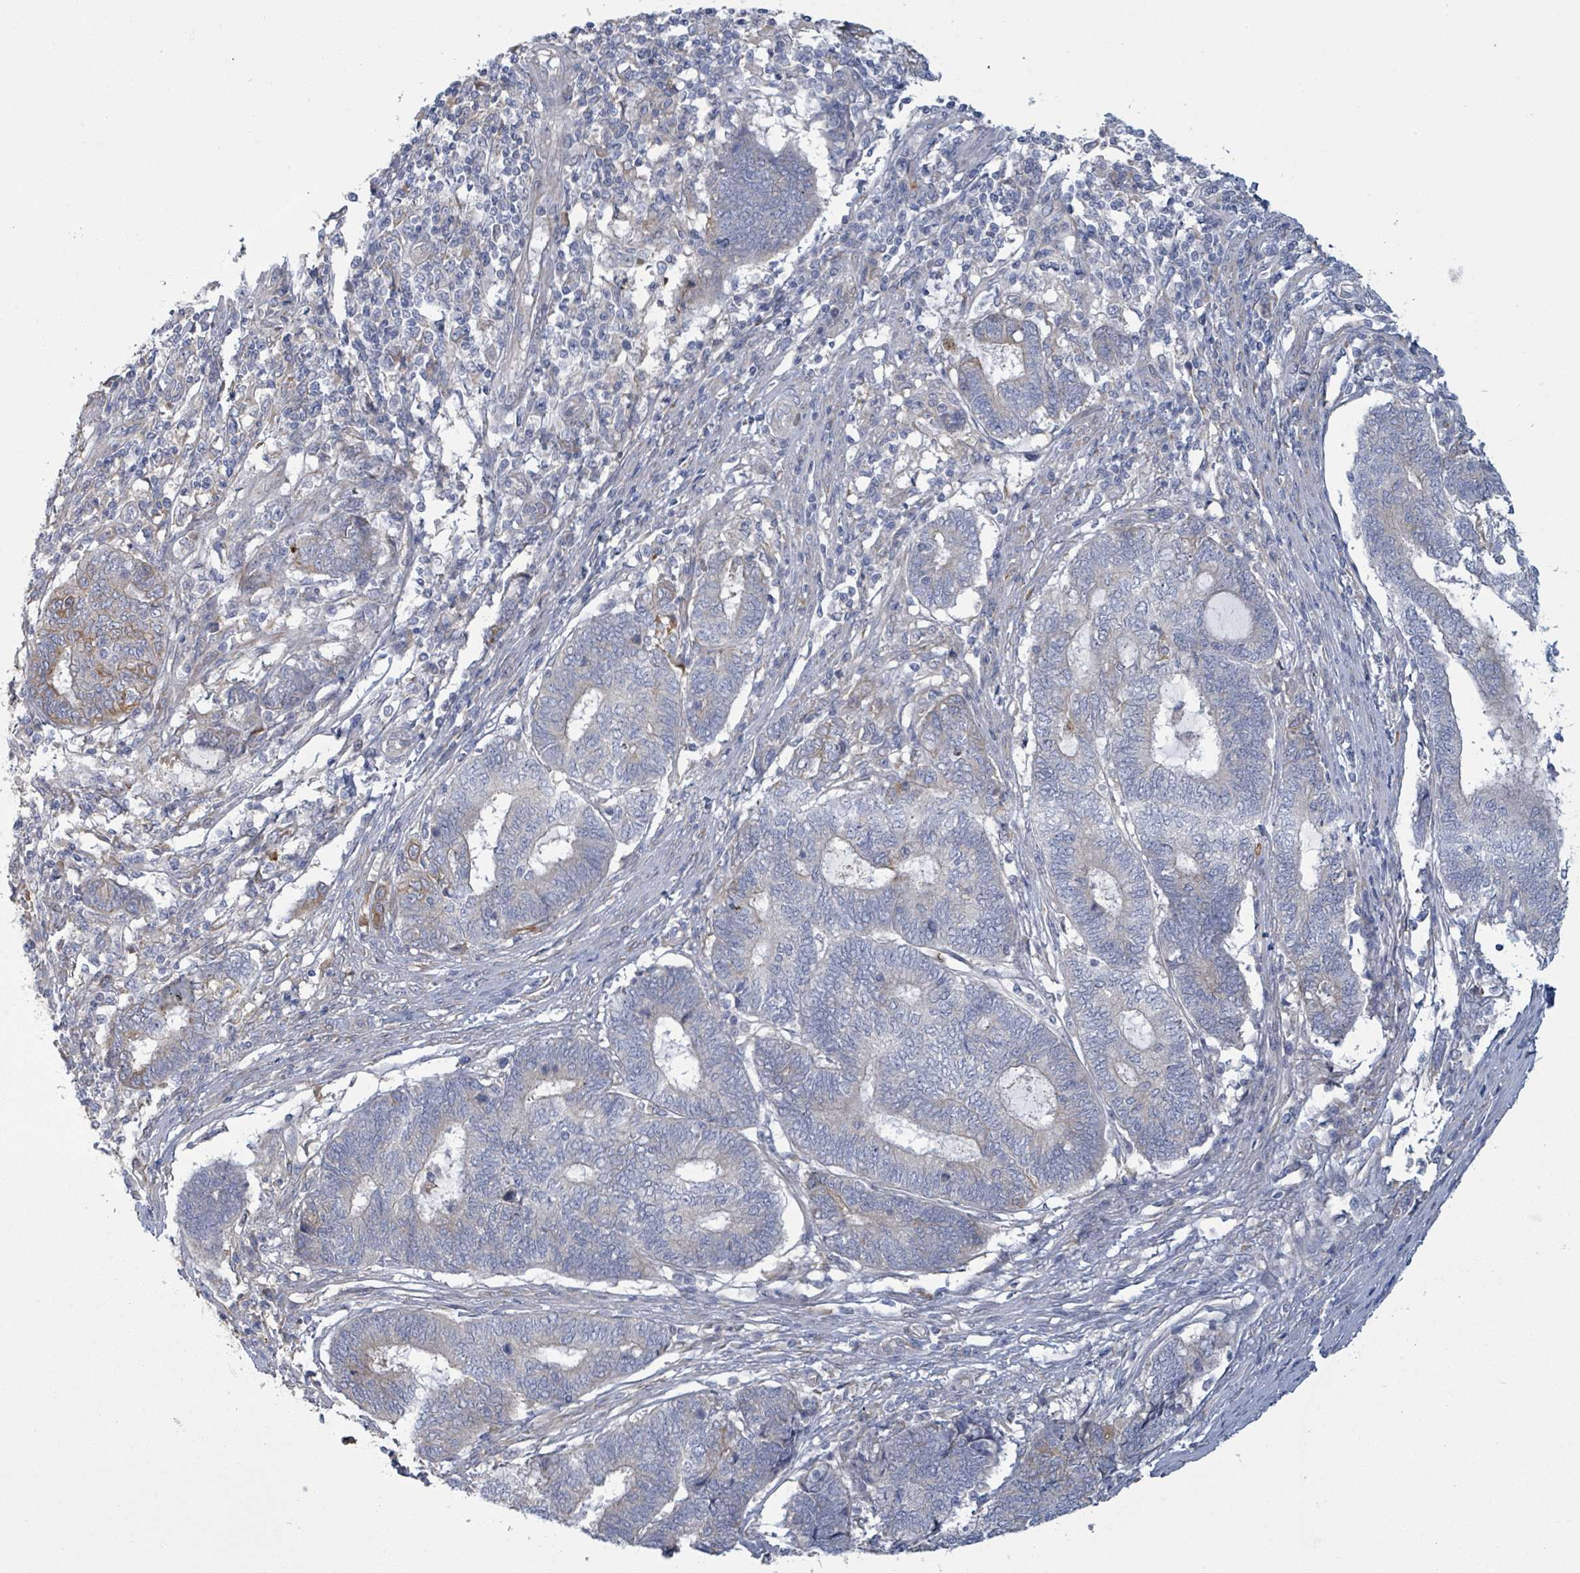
{"staining": {"intensity": "moderate", "quantity": "<25%", "location": "cytoplasmic/membranous"}, "tissue": "endometrial cancer", "cell_type": "Tumor cells", "image_type": "cancer", "snomed": [{"axis": "morphology", "description": "Adenocarcinoma, NOS"}, {"axis": "topography", "description": "Uterus"}, {"axis": "topography", "description": "Endometrium"}], "caption": "High-power microscopy captured an immunohistochemistry (IHC) histopathology image of adenocarcinoma (endometrial), revealing moderate cytoplasmic/membranous staining in about <25% of tumor cells.", "gene": "COL13A1", "patient": {"sex": "female", "age": 70}}